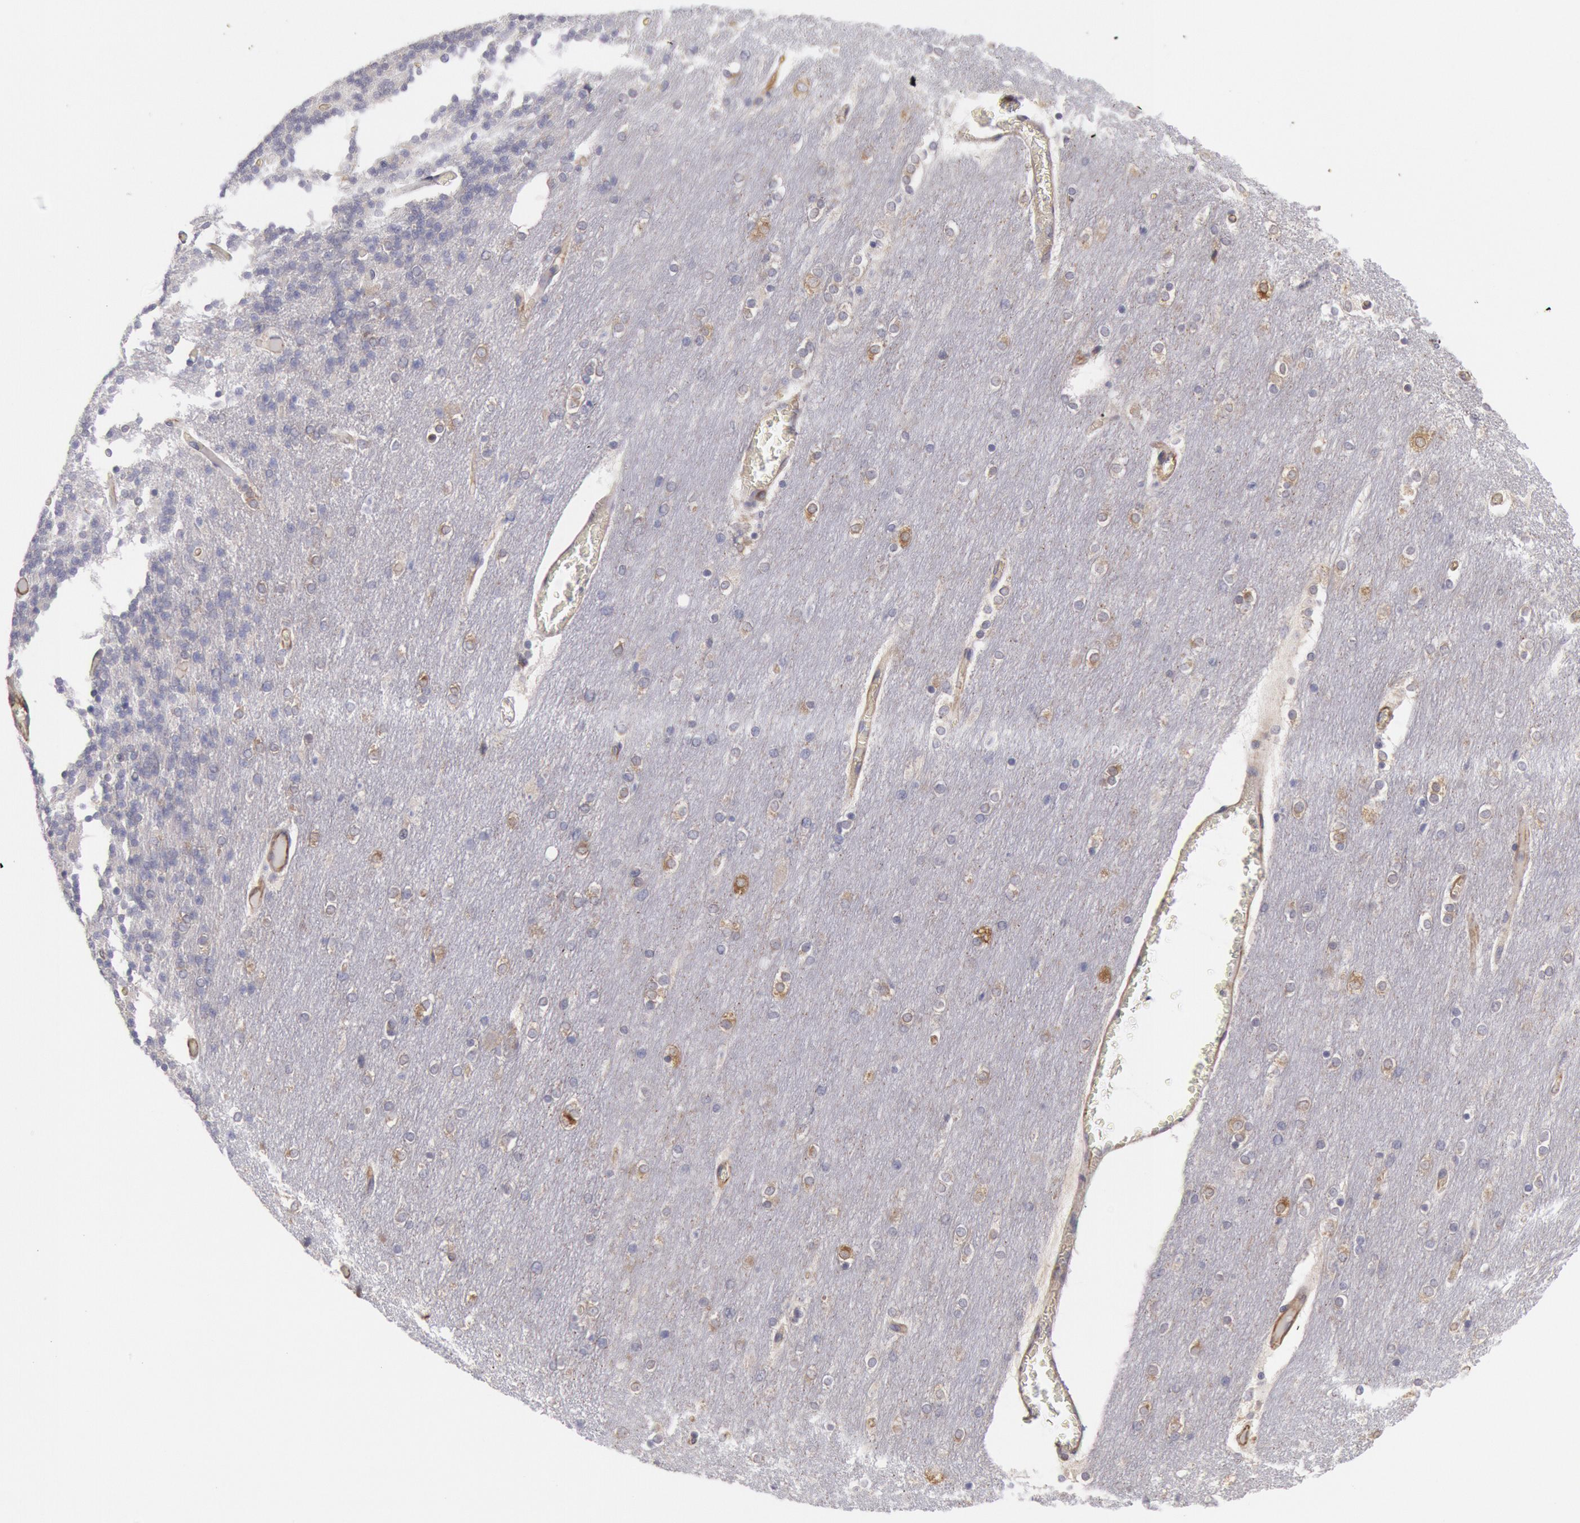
{"staining": {"intensity": "weak", "quantity": "<25%", "location": "cytoplasmic/membranous"}, "tissue": "cerebellum", "cell_type": "Cells in granular layer", "image_type": "normal", "snomed": [{"axis": "morphology", "description": "Normal tissue, NOS"}, {"axis": "topography", "description": "Cerebellum"}], "caption": "This is a photomicrograph of IHC staining of benign cerebellum, which shows no expression in cells in granular layer.", "gene": "RNF139", "patient": {"sex": "female", "age": 54}}